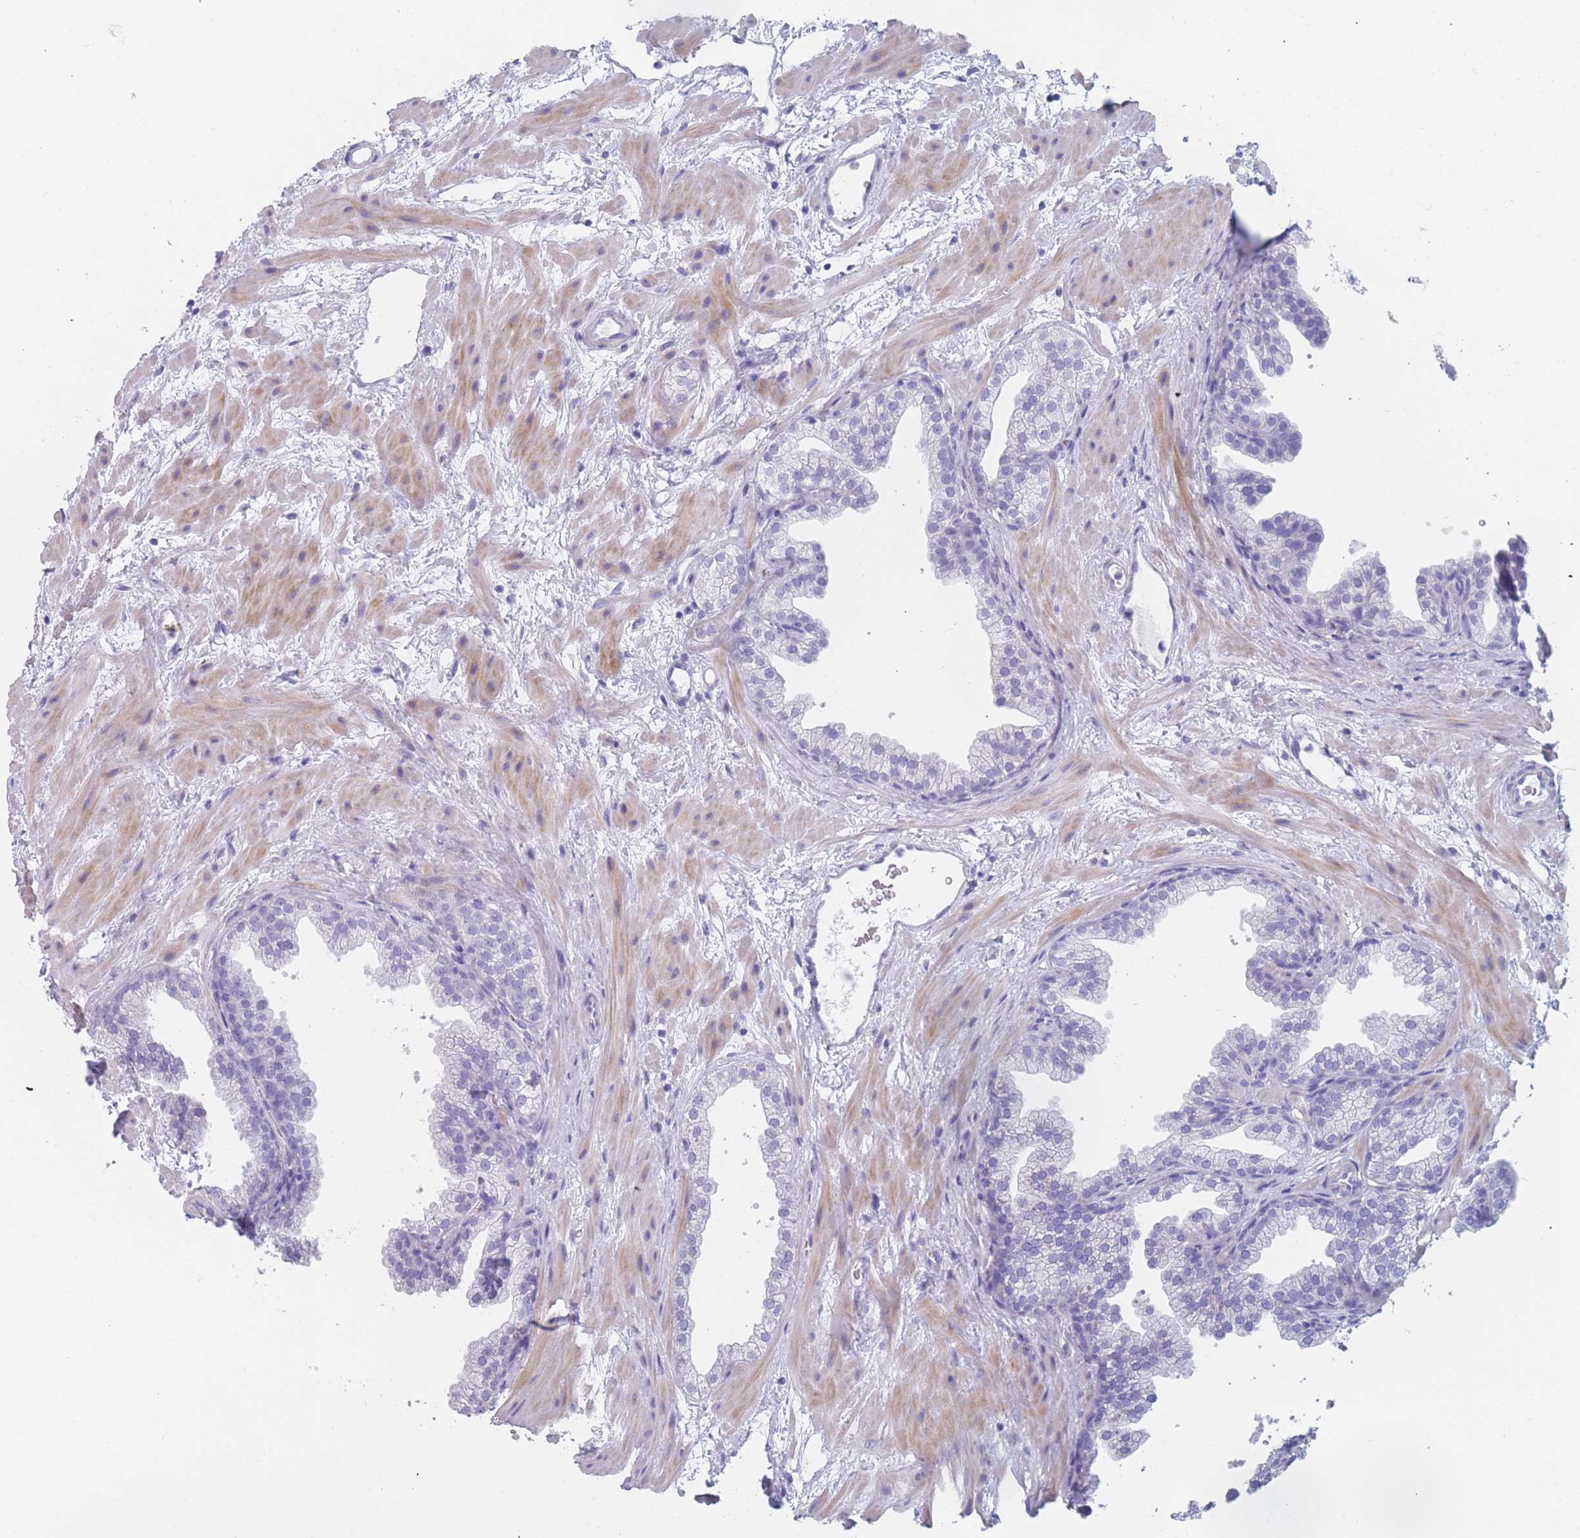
{"staining": {"intensity": "negative", "quantity": "none", "location": "none"}, "tissue": "prostate", "cell_type": "Glandular cells", "image_type": "normal", "snomed": [{"axis": "morphology", "description": "Normal tissue, NOS"}, {"axis": "topography", "description": "Prostate"}], "caption": "Human prostate stained for a protein using immunohistochemistry (IHC) demonstrates no positivity in glandular cells.", "gene": "OR5D16", "patient": {"sex": "male", "age": 37}}